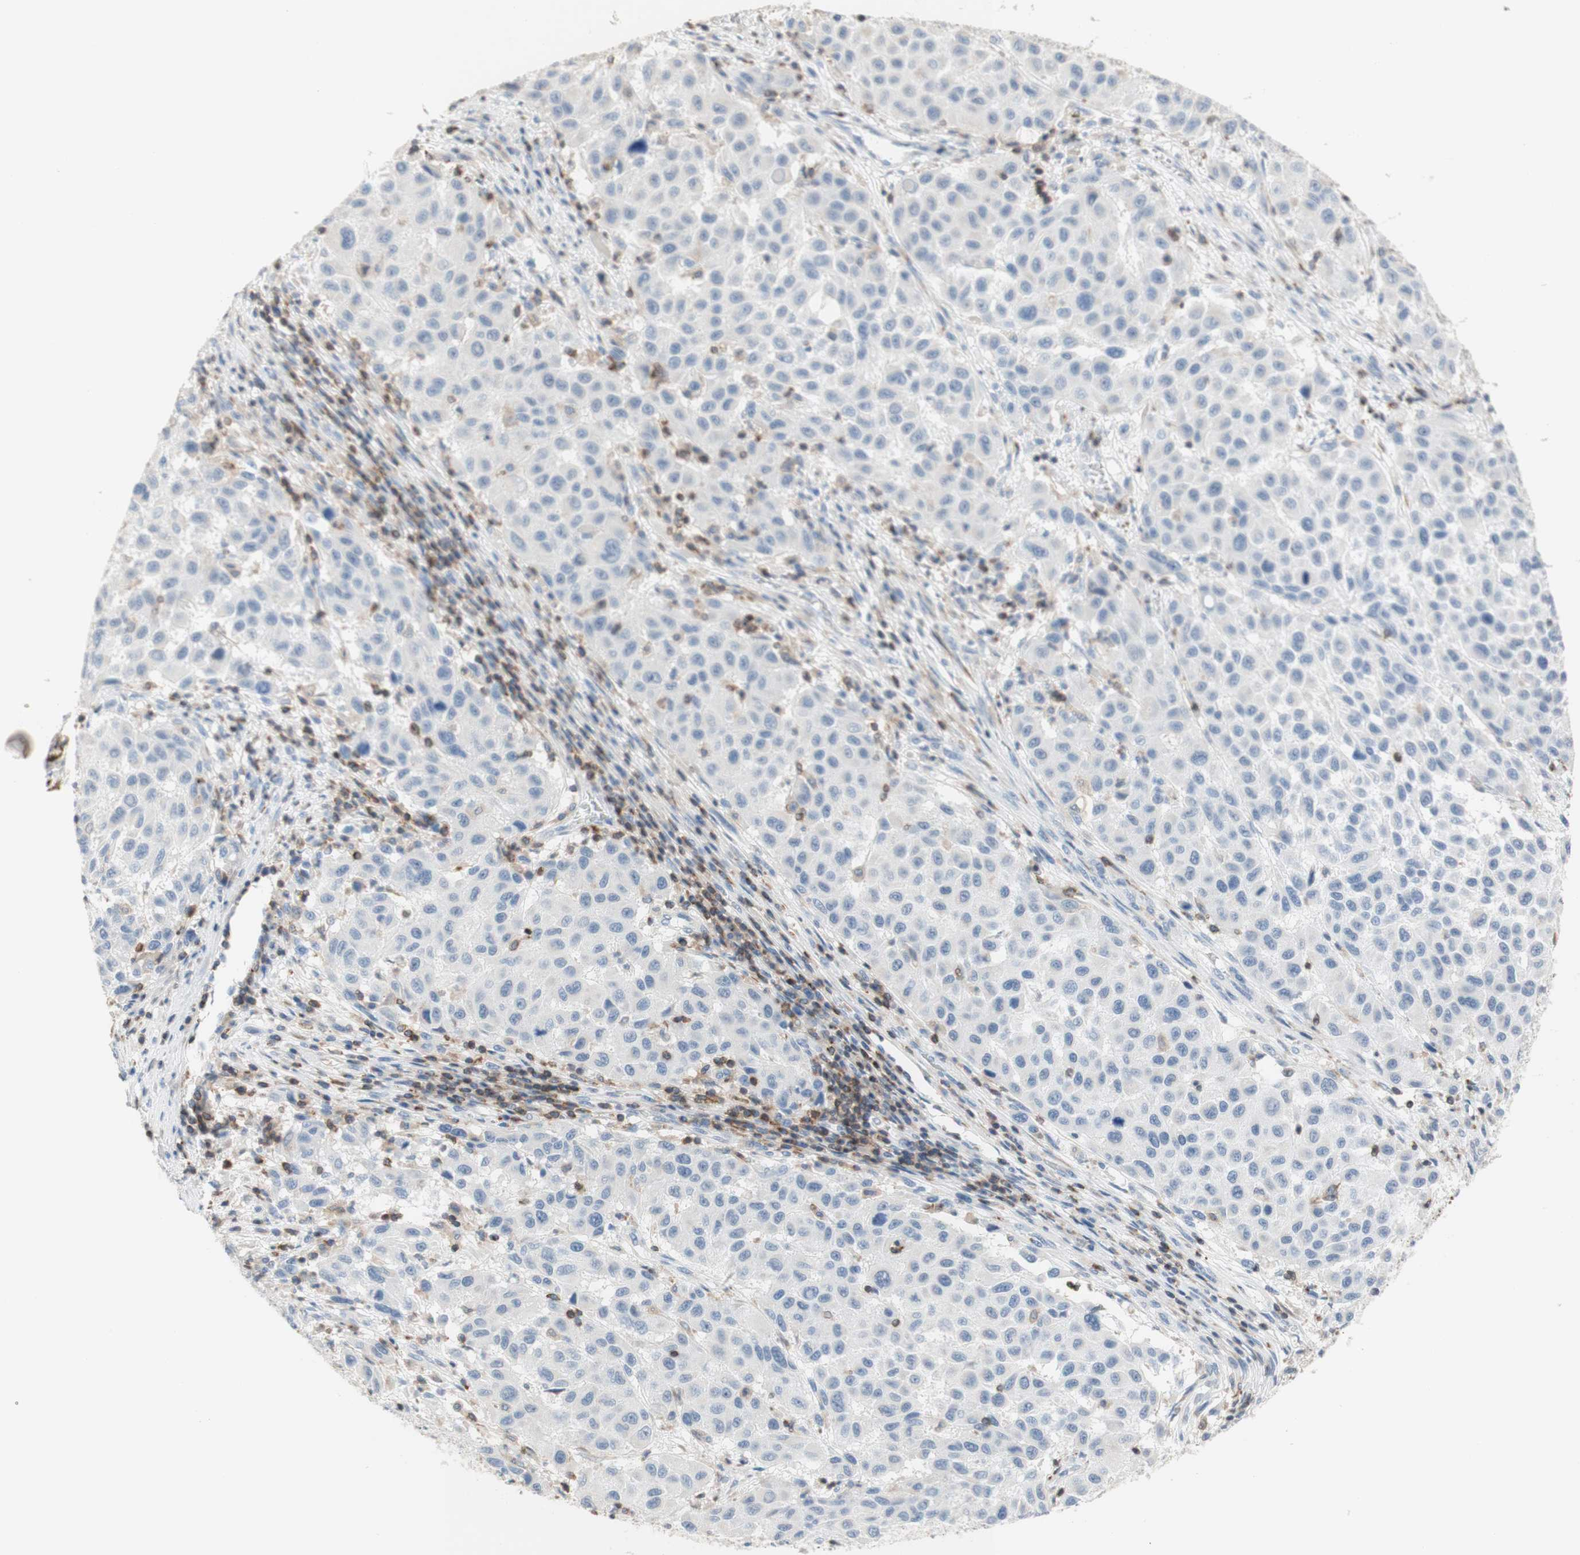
{"staining": {"intensity": "negative", "quantity": "none", "location": "none"}, "tissue": "melanoma", "cell_type": "Tumor cells", "image_type": "cancer", "snomed": [{"axis": "morphology", "description": "Malignant melanoma, Metastatic site"}, {"axis": "topography", "description": "Lymph node"}], "caption": "Tumor cells show no significant staining in melanoma. (Brightfield microscopy of DAB immunohistochemistry (IHC) at high magnification).", "gene": "SPINK6", "patient": {"sex": "male", "age": 61}}